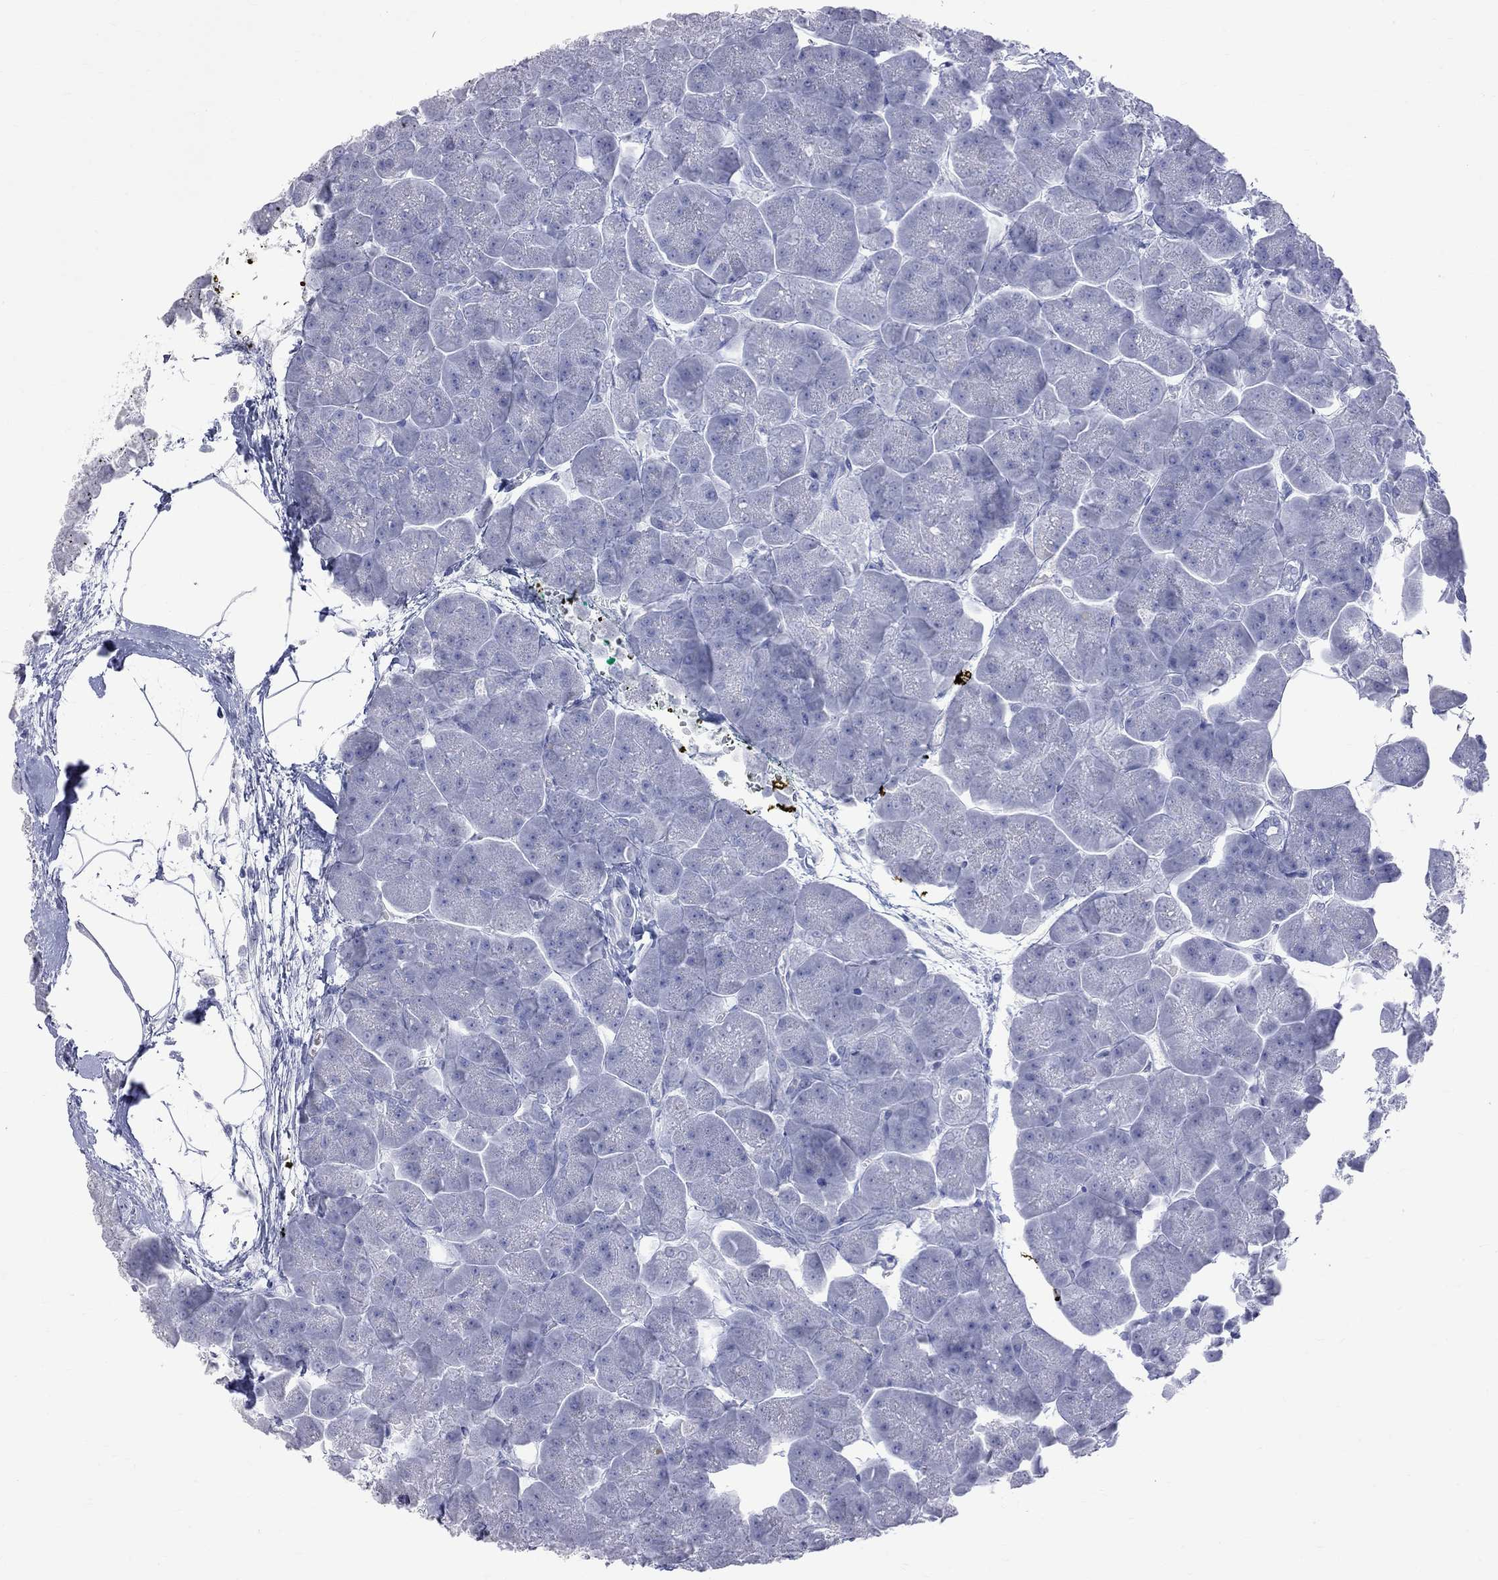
{"staining": {"intensity": "negative", "quantity": "none", "location": "none"}, "tissue": "pancreas", "cell_type": "Exocrine glandular cells", "image_type": "normal", "snomed": [{"axis": "morphology", "description": "Normal tissue, NOS"}, {"axis": "topography", "description": "Adipose tissue"}, {"axis": "topography", "description": "Pancreas"}, {"axis": "topography", "description": "Peripheral nerve tissue"}], "caption": "This is a image of immunohistochemistry staining of unremarkable pancreas, which shows no expression in exocrine glandular cells.", "gene": "BPIFB1", "patient": {"sex": "female", "age": 58}}